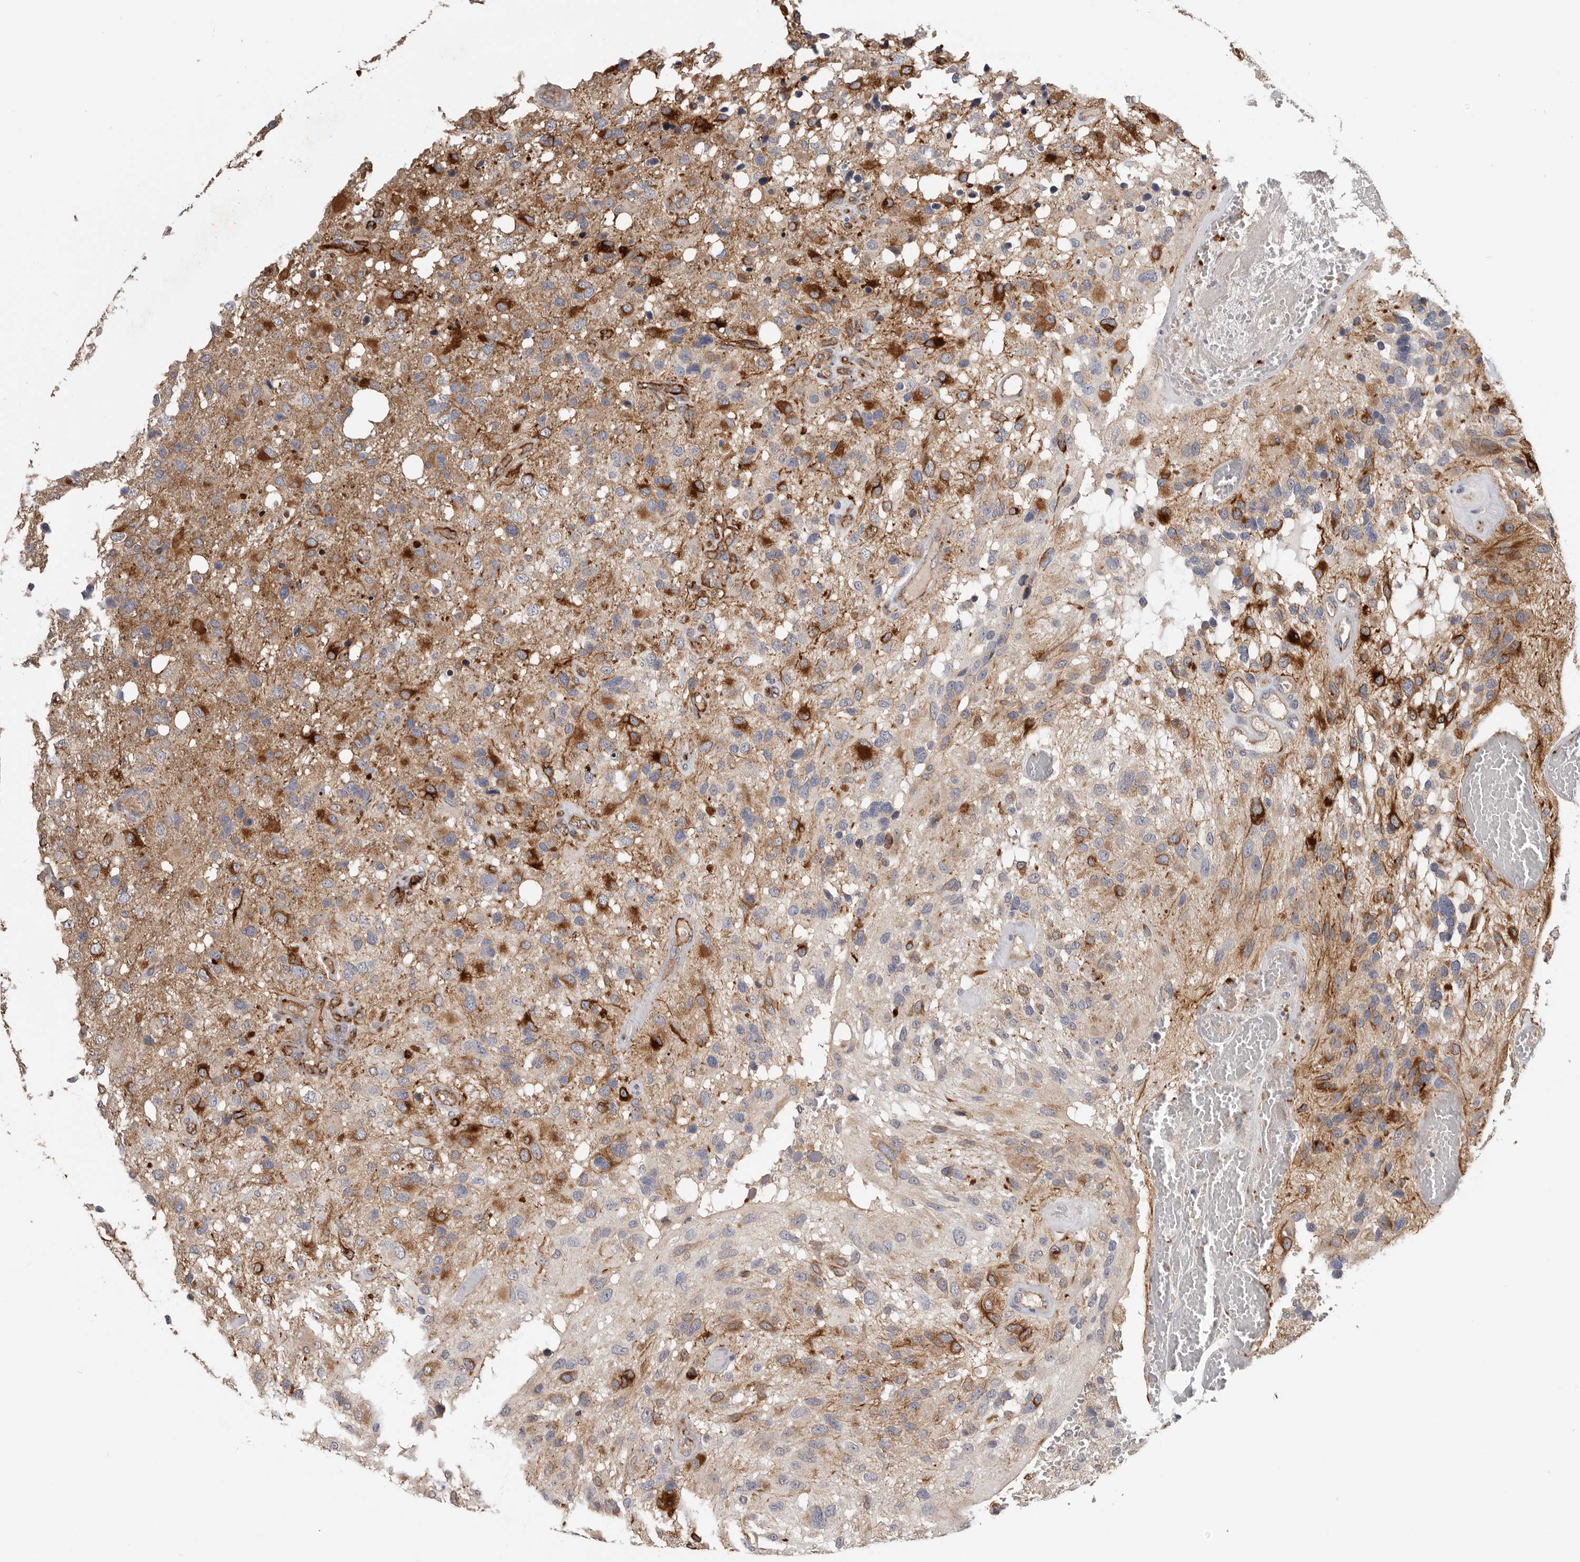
{"staining": {"intensity": "strong", "quantity": "25%-75%", "location": "cytoplasmic/membranous"}, "tissue": "glioma", "cell_type": "Tumor cells", "image_type": "cancer", "snomed": [{"axis": "morphology", "description": "Glioma, malignant, High grade"}, {"axis": "topography", "description": "Brain"}], "caption": "This is an image of immunohistochemistry staining of malignant high-grade glioma, which shows strong positivity in the cytoplasmic/membranous of tumor cells.", "gene": "TFRC", "patient": {"sex": "female", "age": 58}}